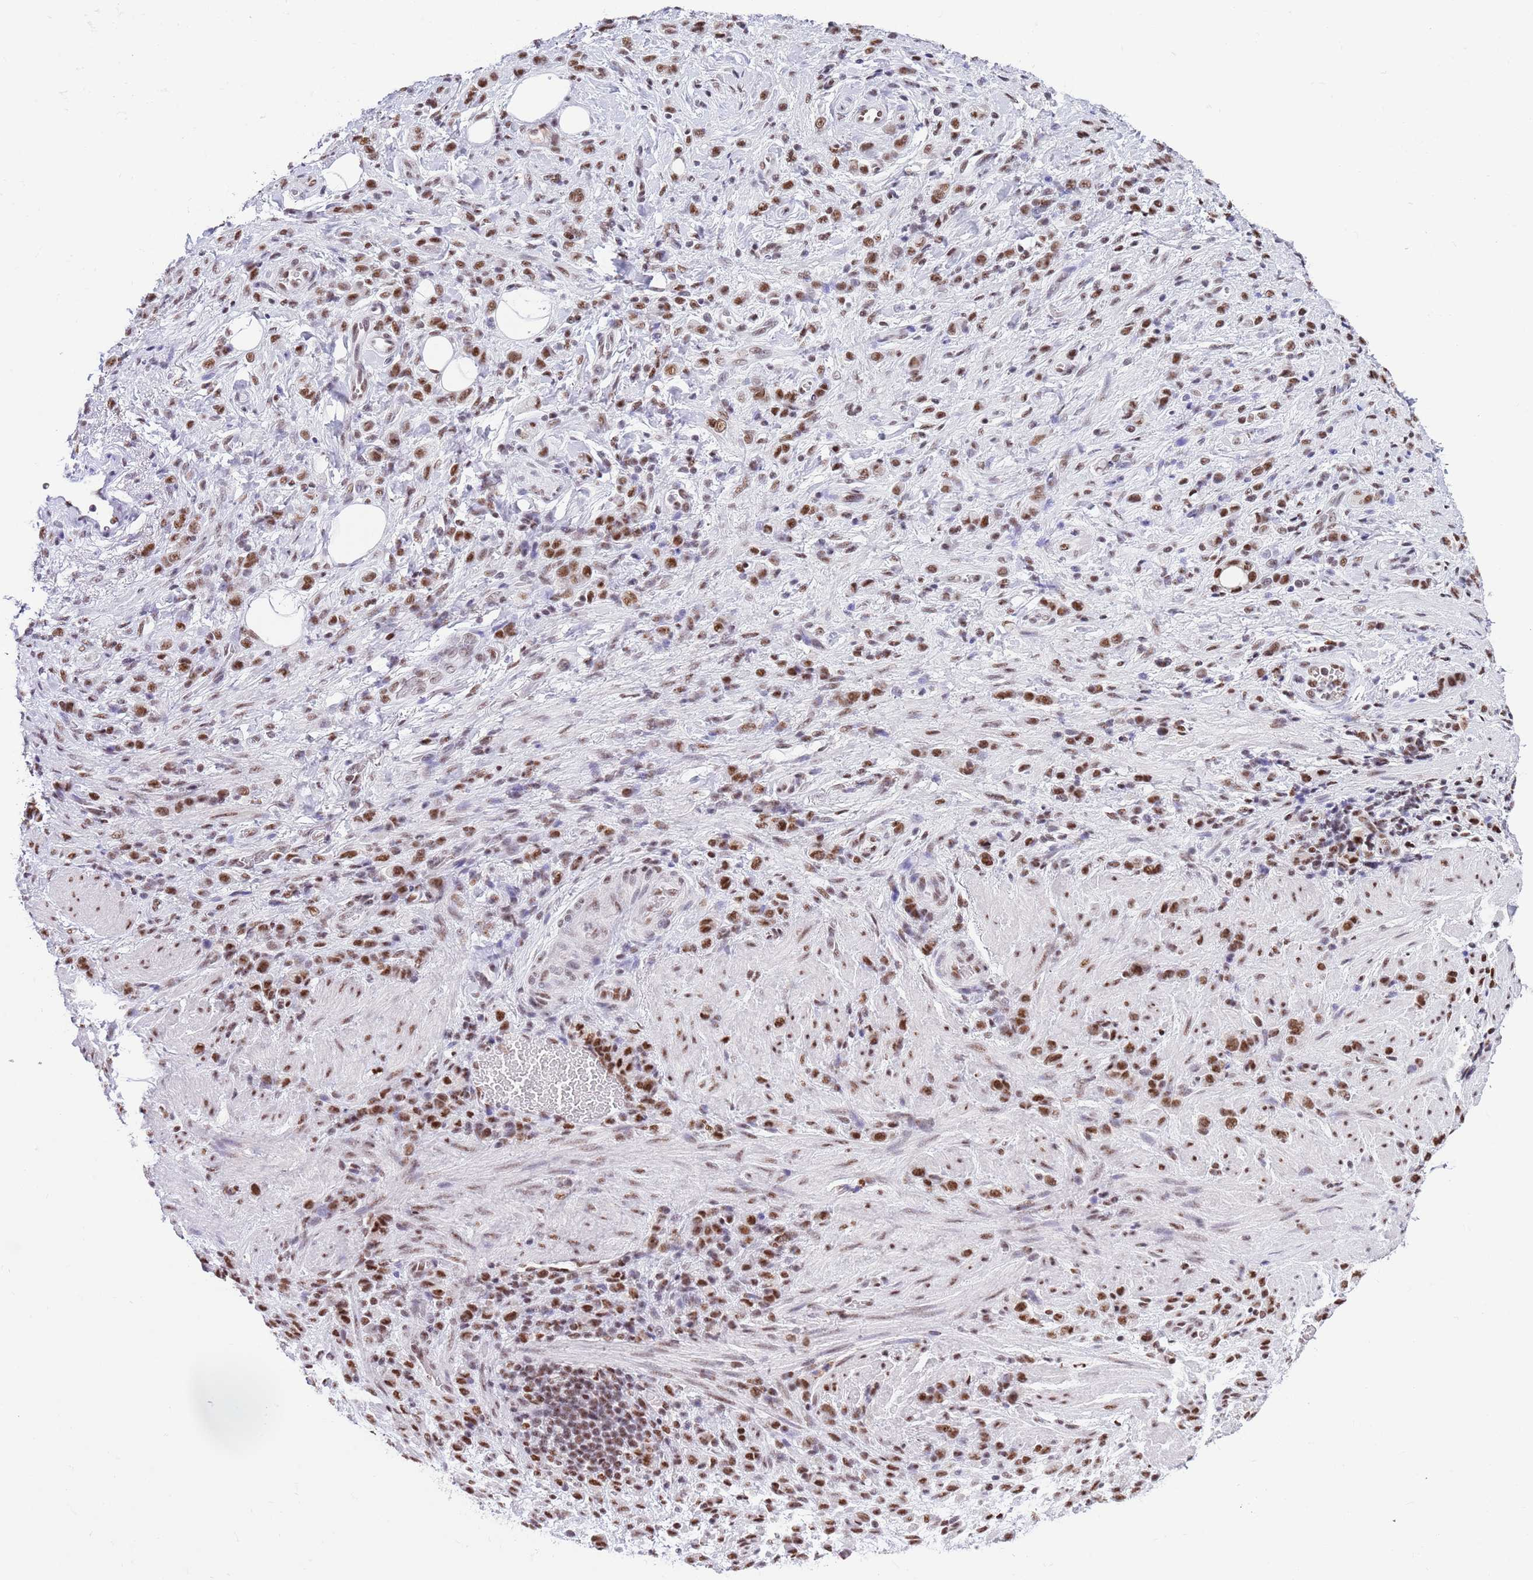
{"staining": {"intensity": "moderate", "quantity": ">75%", "location": "nuclear"}, "tissue": "stomach cancer", "cell_type": "Tumor cells", "image_type": "cancer", "snomed": [{"axis": "morphology", "description": "Adenocarcinoma, NOS"}, {"axis": "topography", "description": "Stomach"}], "caption": "A medium amount of moderate nuclear expression is appreciated in about >75% of tumor cells in stomach adenocarcinoma tissue. The staining was performed using DAB to visualize the protein expression in brown, while the nuclei were stained in blue with hematoxylin (Magnification: 20x).", "gene": "SF3A2", "patient": {"sex": "male", "age": 77}}